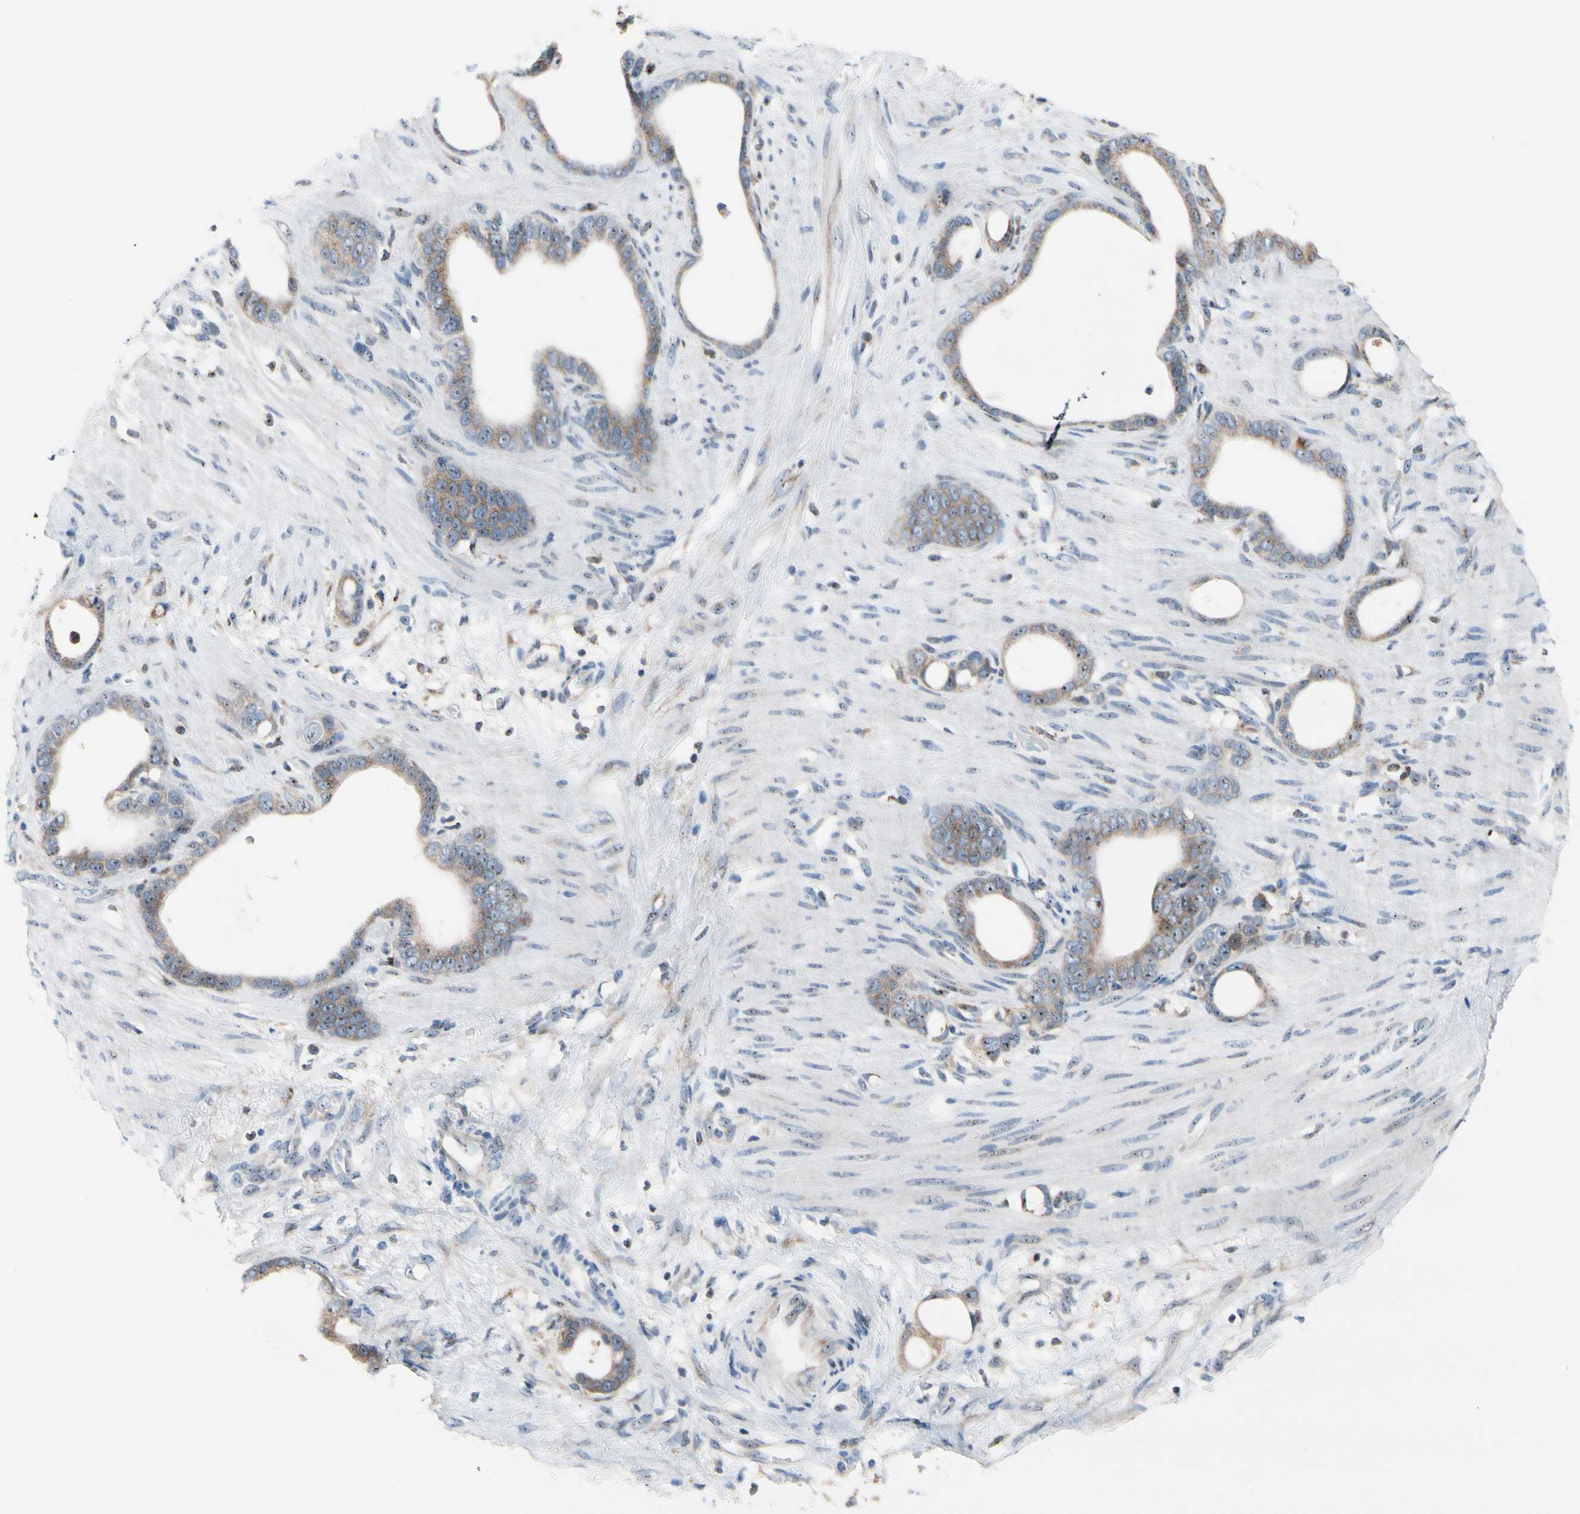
{"staining": {"intensity": "weak", "quantity": ">75%", "location": "cytoplasmic/membranous"}, "tissue": "stomach cancer", "cell_type": "Tumor cells", "image_type": "cancer", "snomed": [{"axis": "morphology", "description": "Adenocarcinoma, NOS"}, {"axis": "topography", "description": "Stomach"}], "caption": "Approximately >75% of tumor cells in human stomach cancer (adenocarcinoma) display weak cytoplasmic/membranous protein expression as visualized by brown immunohistochemical staining.", "gene": "TMED7", "patient": {"sex": "female", "age": 75}}